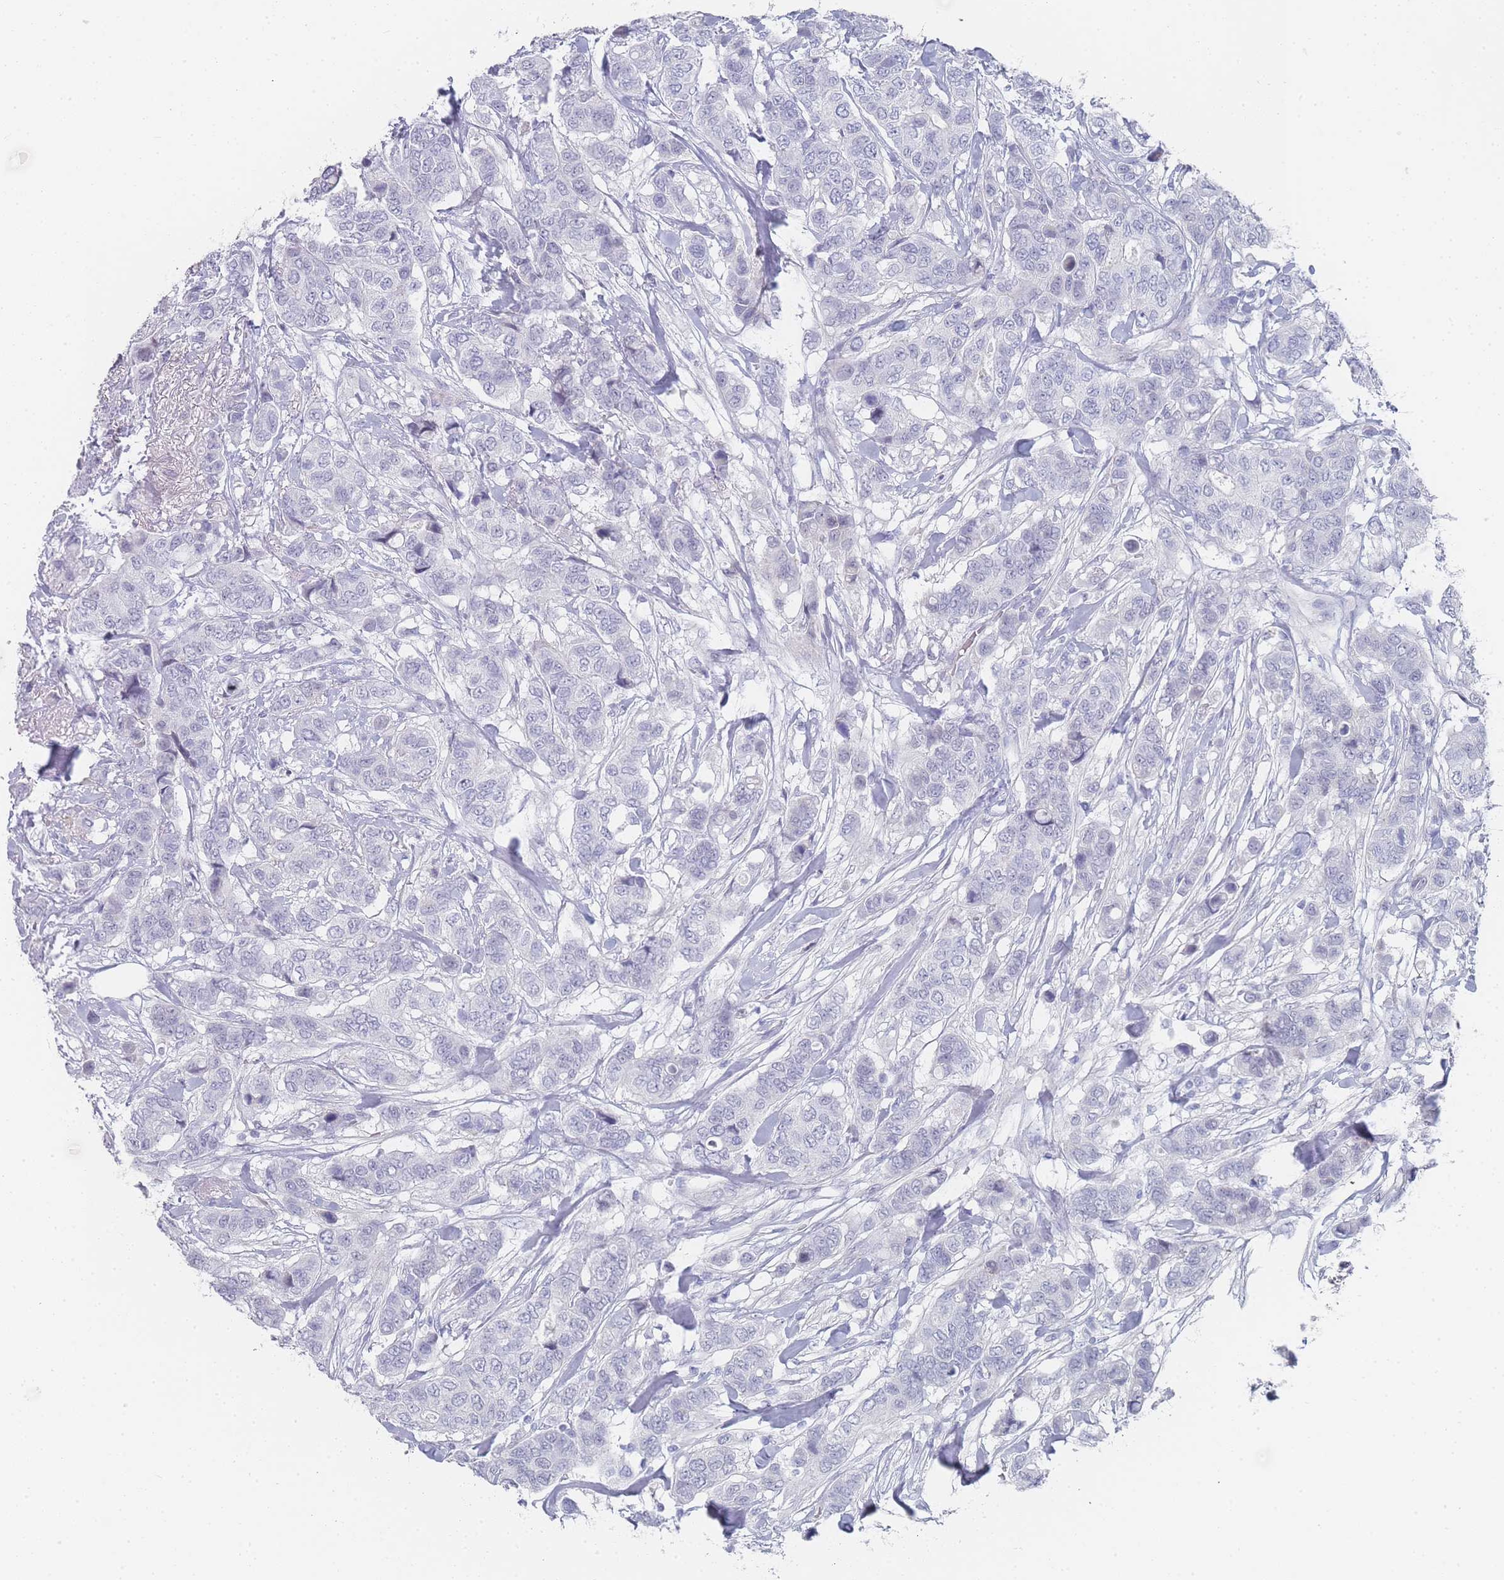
{"staining": {"intensity": "negative", "quantity": "none", "location": "none"}, "tissue": "breast cancer", "cell_type": "Tumor cells", "image_type": "cancer", "snomed": [{"axis": "morphology", "description": "Lobular carcinoma"}, {"axis": "topography", "description": "Breast"}], "caption": "Breast cancer (lobular carcinoma) stained for a protein using immunohistochemistry demonstrates no staining tumor cells.", "gene": "IMPG1", "patient": {"sex": "female", "age": 51}}